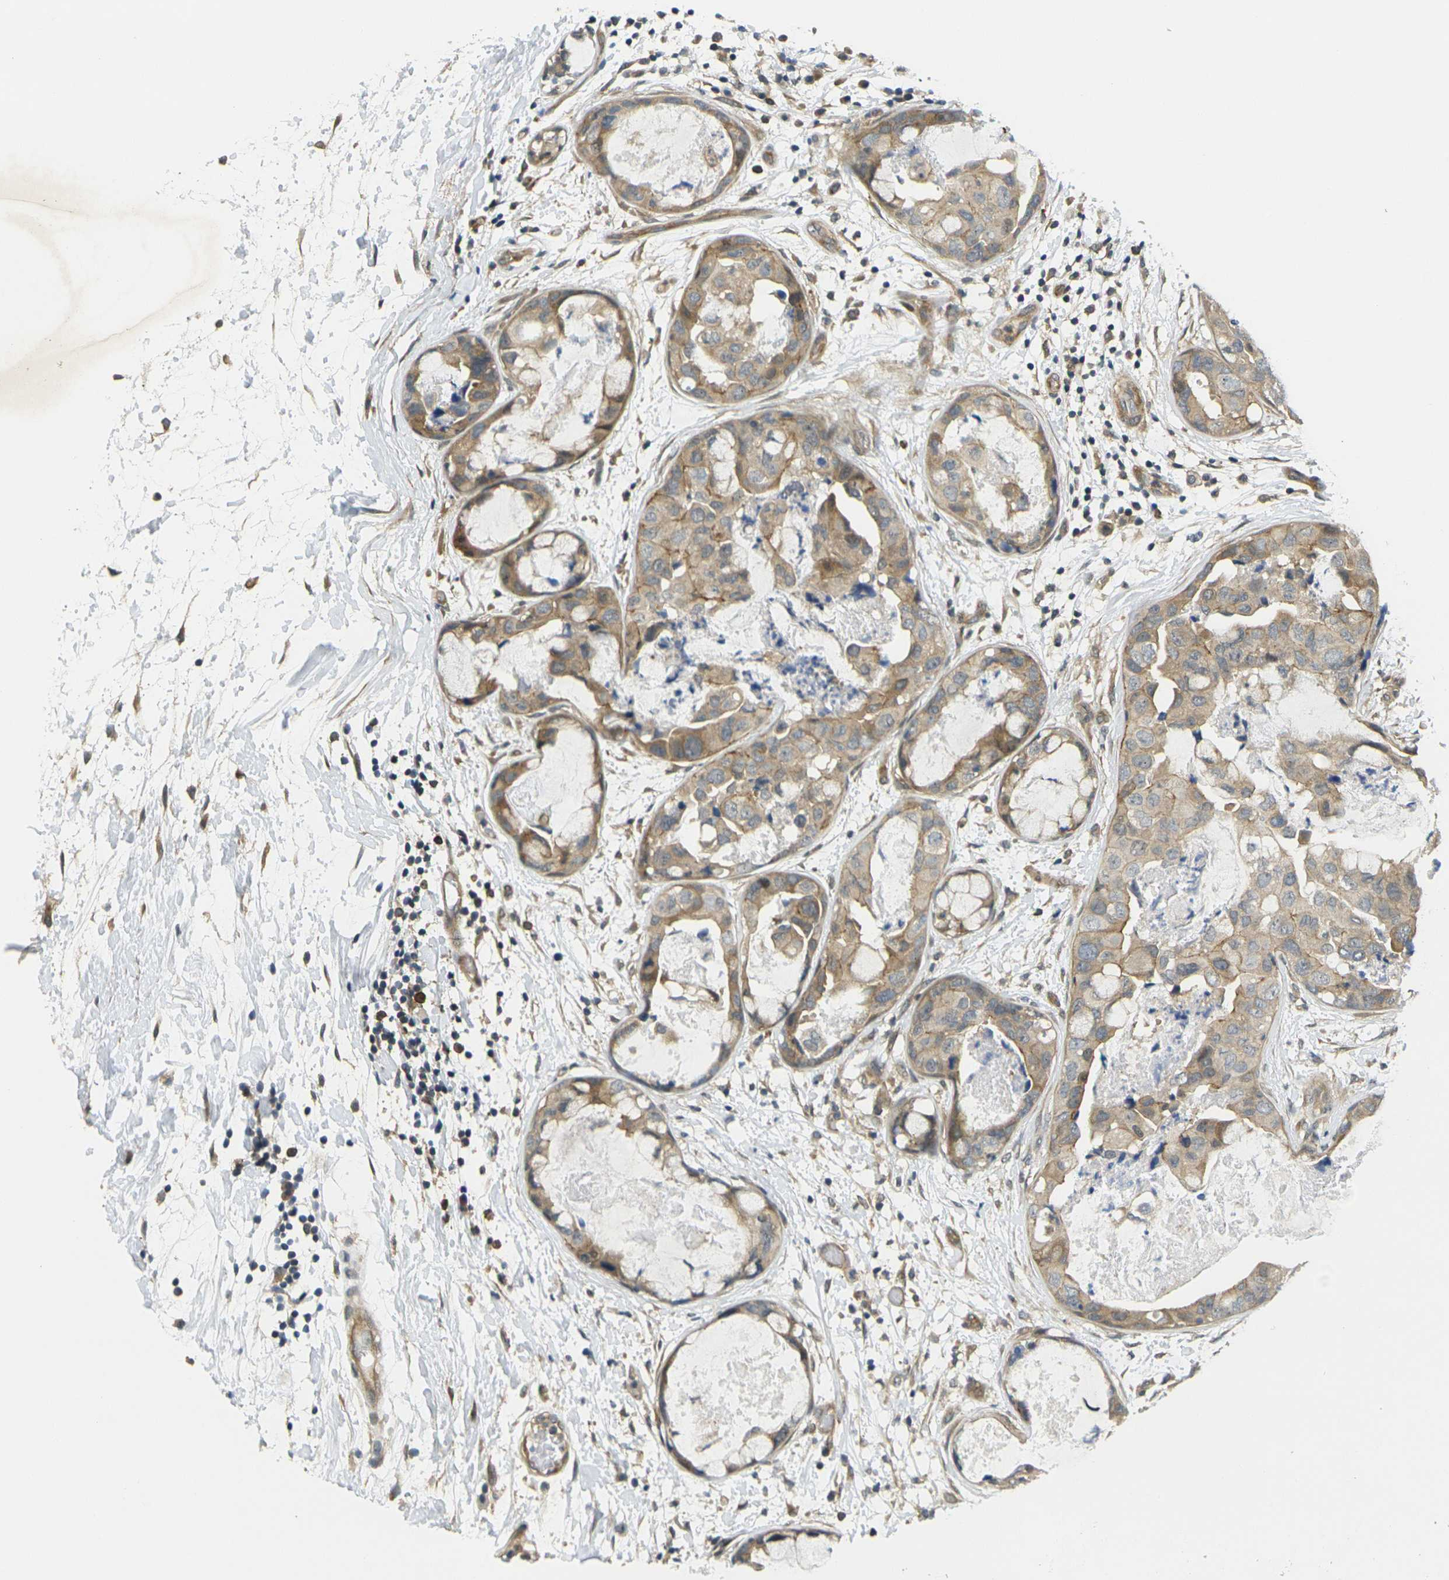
{"staining": {"intensity": "moderate", "quantity": ">75%", "location": "cytoplasmic/membranous"}, "tissue": "breast cancer", "cell_type": "Tumor cells", "image_type": "cancer", "snomed": [{"axis": "morphology", "description": "Duct carcinoma"}, {"axis": "topography", "description": "Breast"}], "caption": "Moderate cytoplasmic/membranous staining is identified in about >75% of tumor cells in breast cancer.", "gene": "KCTD10", "patient": {"sex": "female", "age": 40}}